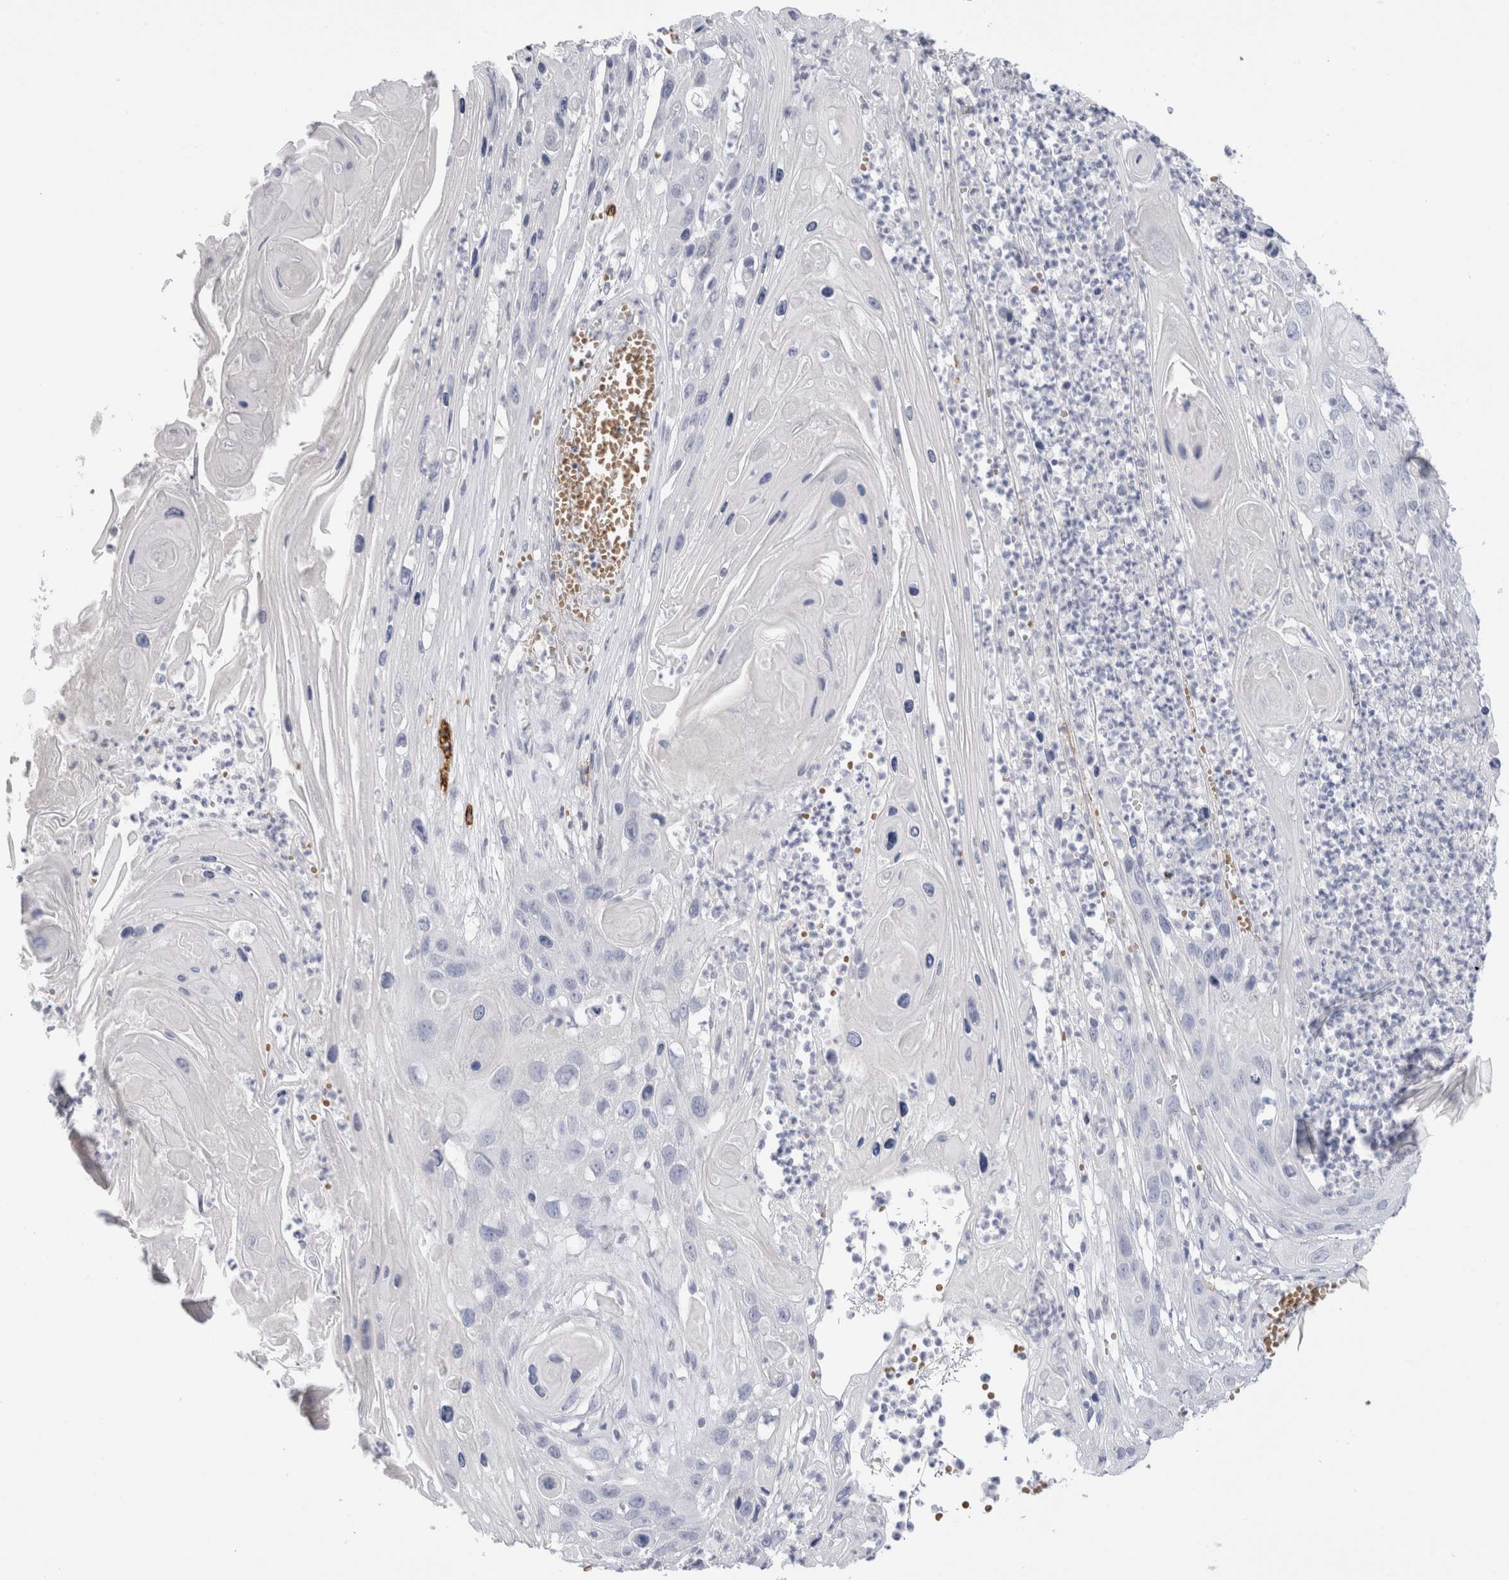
{"staining": {"intensity": "negative", "quantity": "none", "location": "none"}, "tissue": "skin cancer", "cell_type": "Tumor cells", "image_type": "cancer", "snomed": [{"axis": "morphology", "description": "Squamous cell carcinoma, NOS"}, {"axis": "topography", "description": "Skin"}], "caption": "A high-resolution photomicrograph shows immunohistochemistry (IHC) staining of skin cancer (squamous cell carcinoma), which reveals no significant staining in tumor cells. (Stains: DAB immunohistochemistry (IHC) with hematoxylin counter stain, Microscopy: brightfield microscopy at high magnification).", "gene": "CD38", "patient": {"sex": "male", "age": 55}}